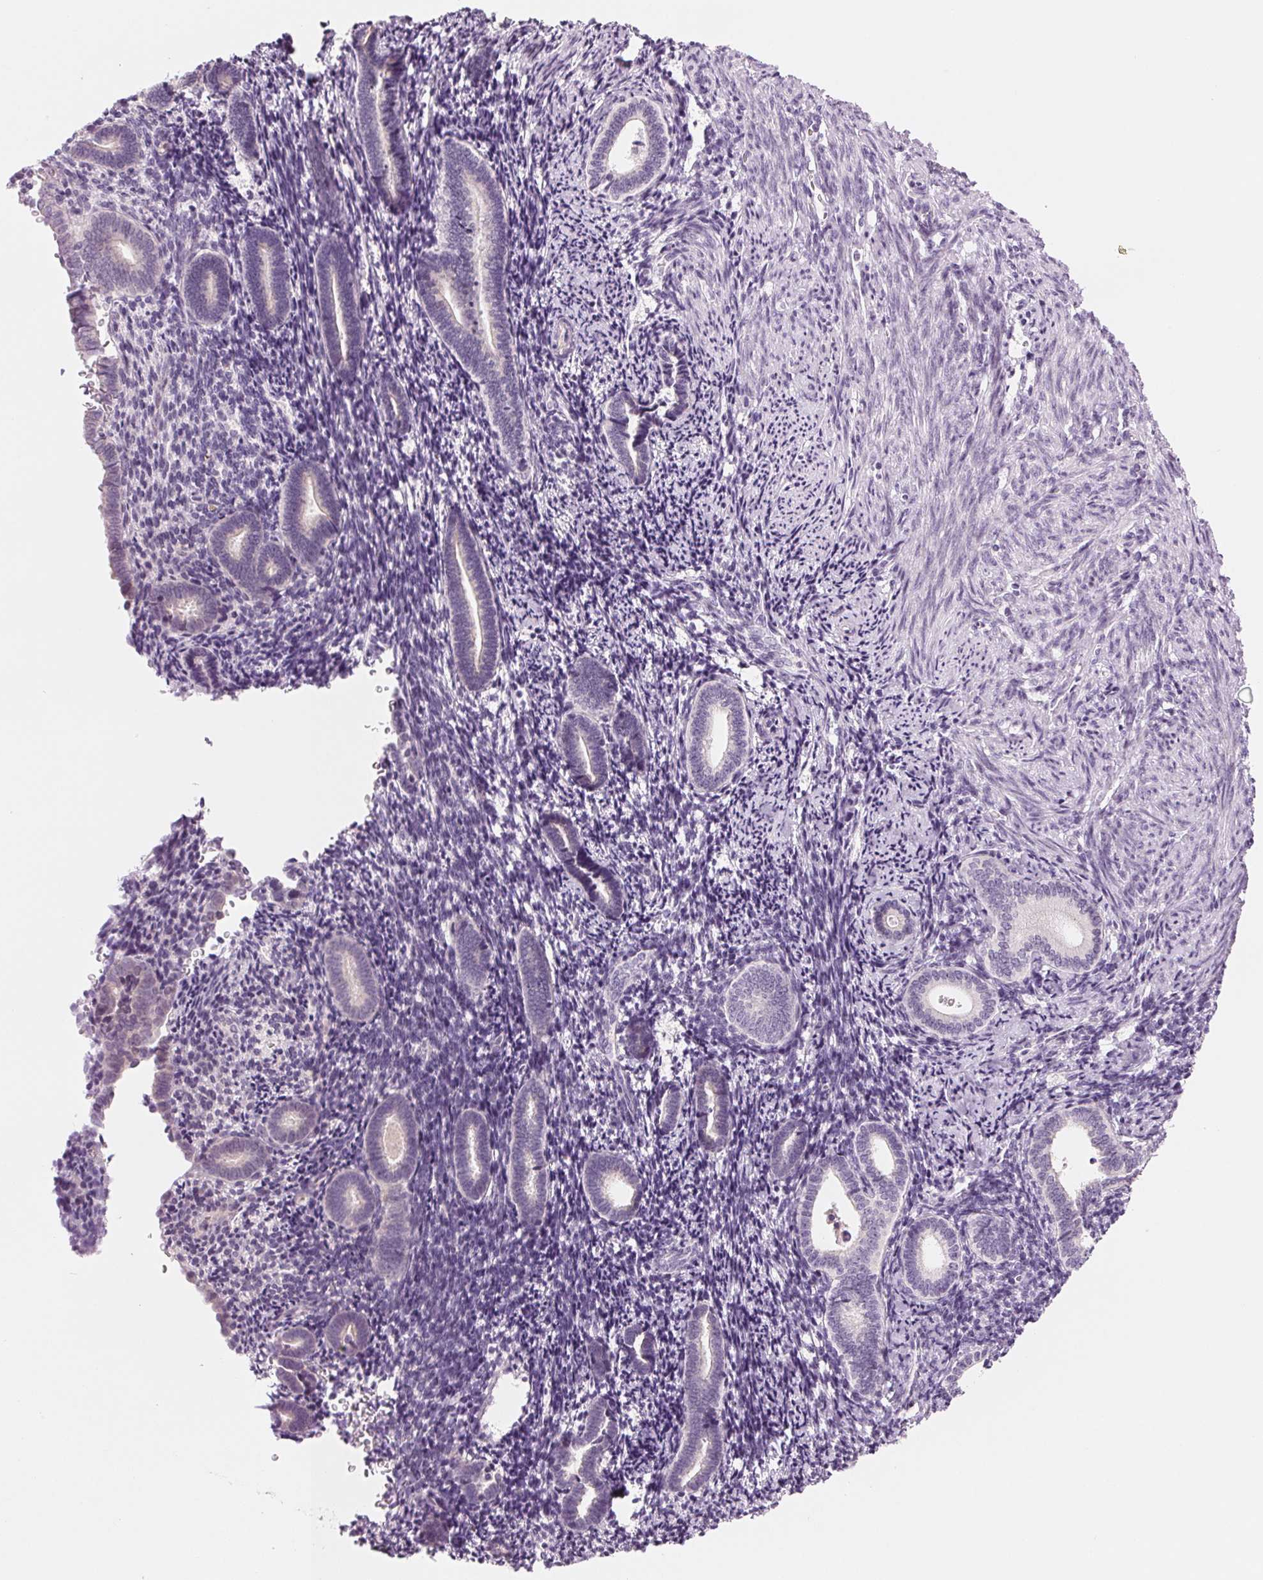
{"staining": {"intensity": "negative", "quantity": "none", "location": "none"}, "tissue": "endometrium", "cell_type": "Cells in endometrial stroma", "image_type": "normal", "snomed": [{"axis": "morphology", "description": "Normal tissue, NOS"}, {"axis": "topography", "description": "Endometrium"}], "caption": "Protein analysis of unremarkable endometrium exhibits no significant positivity in cells in endometrial stroma. Nuclei are stained in blue.", "gene": "CCDC168", "patient": {"sex": "female", "age": 57}}